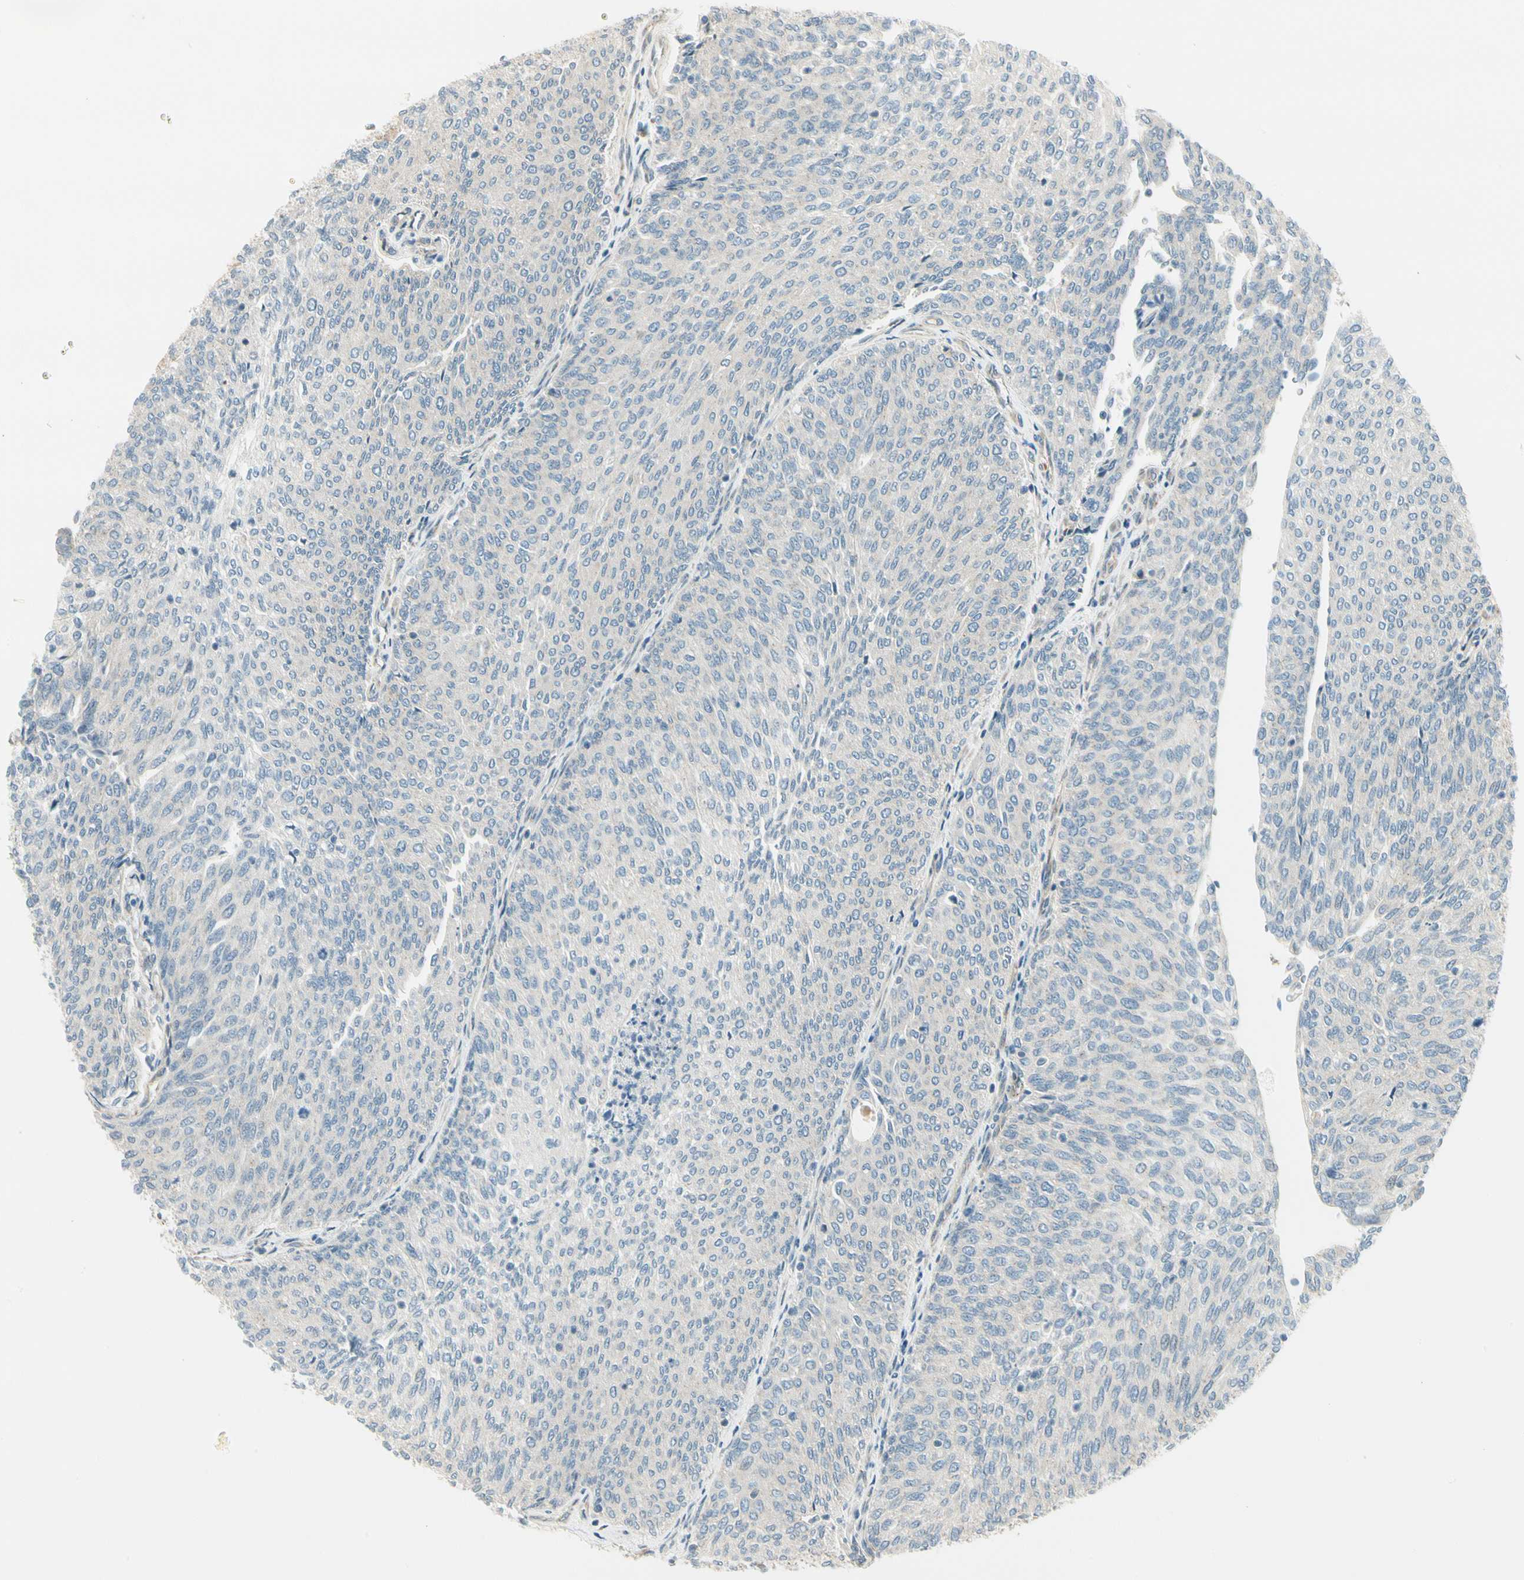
{"staining": {"intensity": "weak", "quantity": ">75%", "location": "cytoplasmic/membranous"}, "tissue": "urothelial cancer", "cell_type": "Tumor cells", "image_type": "cancer", "snomed": [{"axis": "morphology", "description": "Urothelial carcinoma, Low grade"}, {"axis": "topography", "description": "Urinary bladder"}], "caption": "Brown immunohistochemical staining in human low-grade urothelial carcinoma displays weak cytoplasmic/membranous positivity in approximately >75% of tumor cells. The staining was performed using DAB, with brown indicating positive protein expression. Nuclei are stained blue with hematoxylin.", "gene": "MANSC1", "patient": {"sex": "female", "age": 79}}